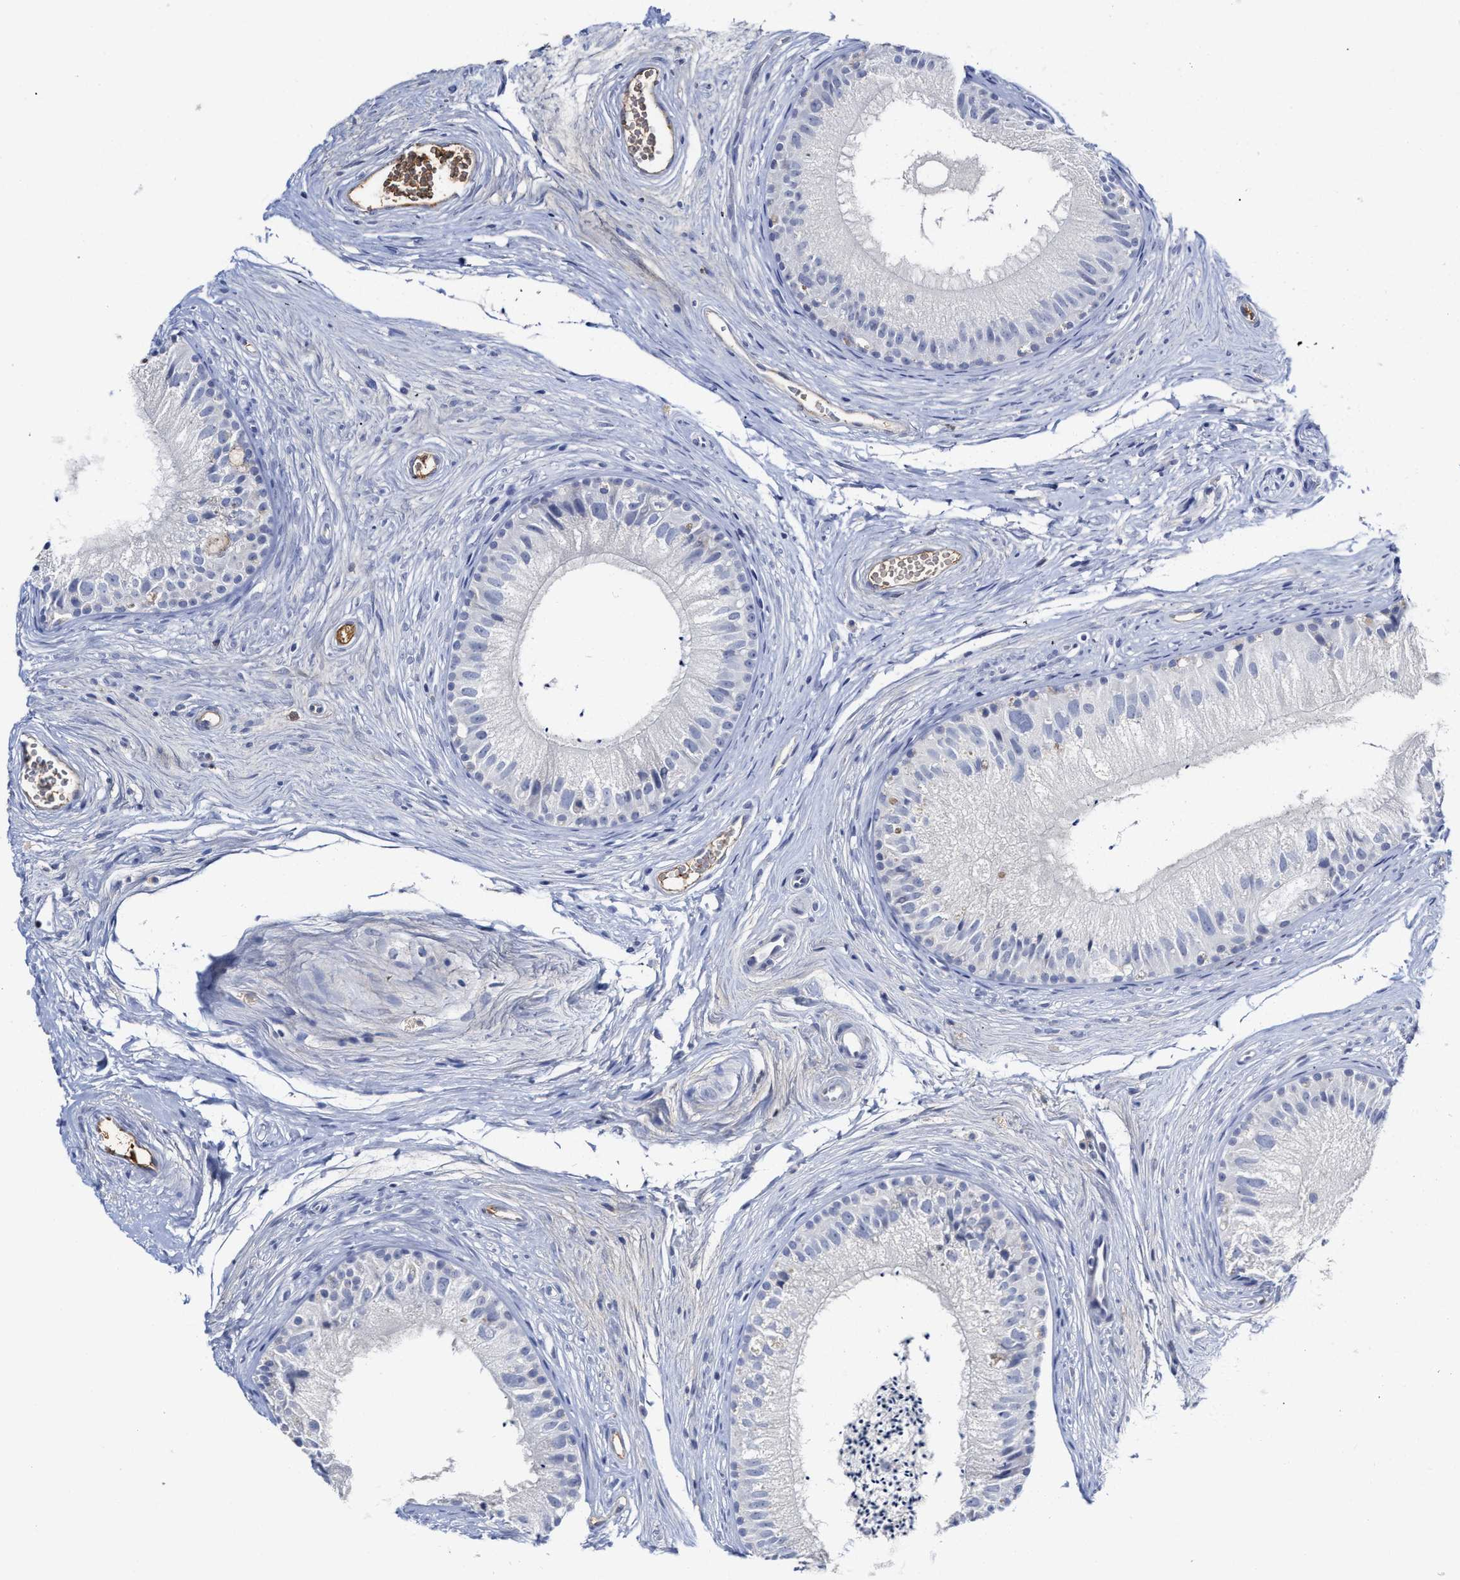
{"staining": {"intensity": "negative", "quantity": "none", "location": "none"}, "tissue": "epididymis", "cell_type": "Glandular cells", "image_type": "normal", "snomed": [{"axis": "morphology", "description": "Normal tissue, NOS"}, {"axis": "topography", "description": "Epididymis"}], "caption": "Epididymis stained for a protein using immunohistochemistry (IHC) reveals no staining glandular cells.", "gene": "C2", "patient": {"sex": "male", "age": 56}}